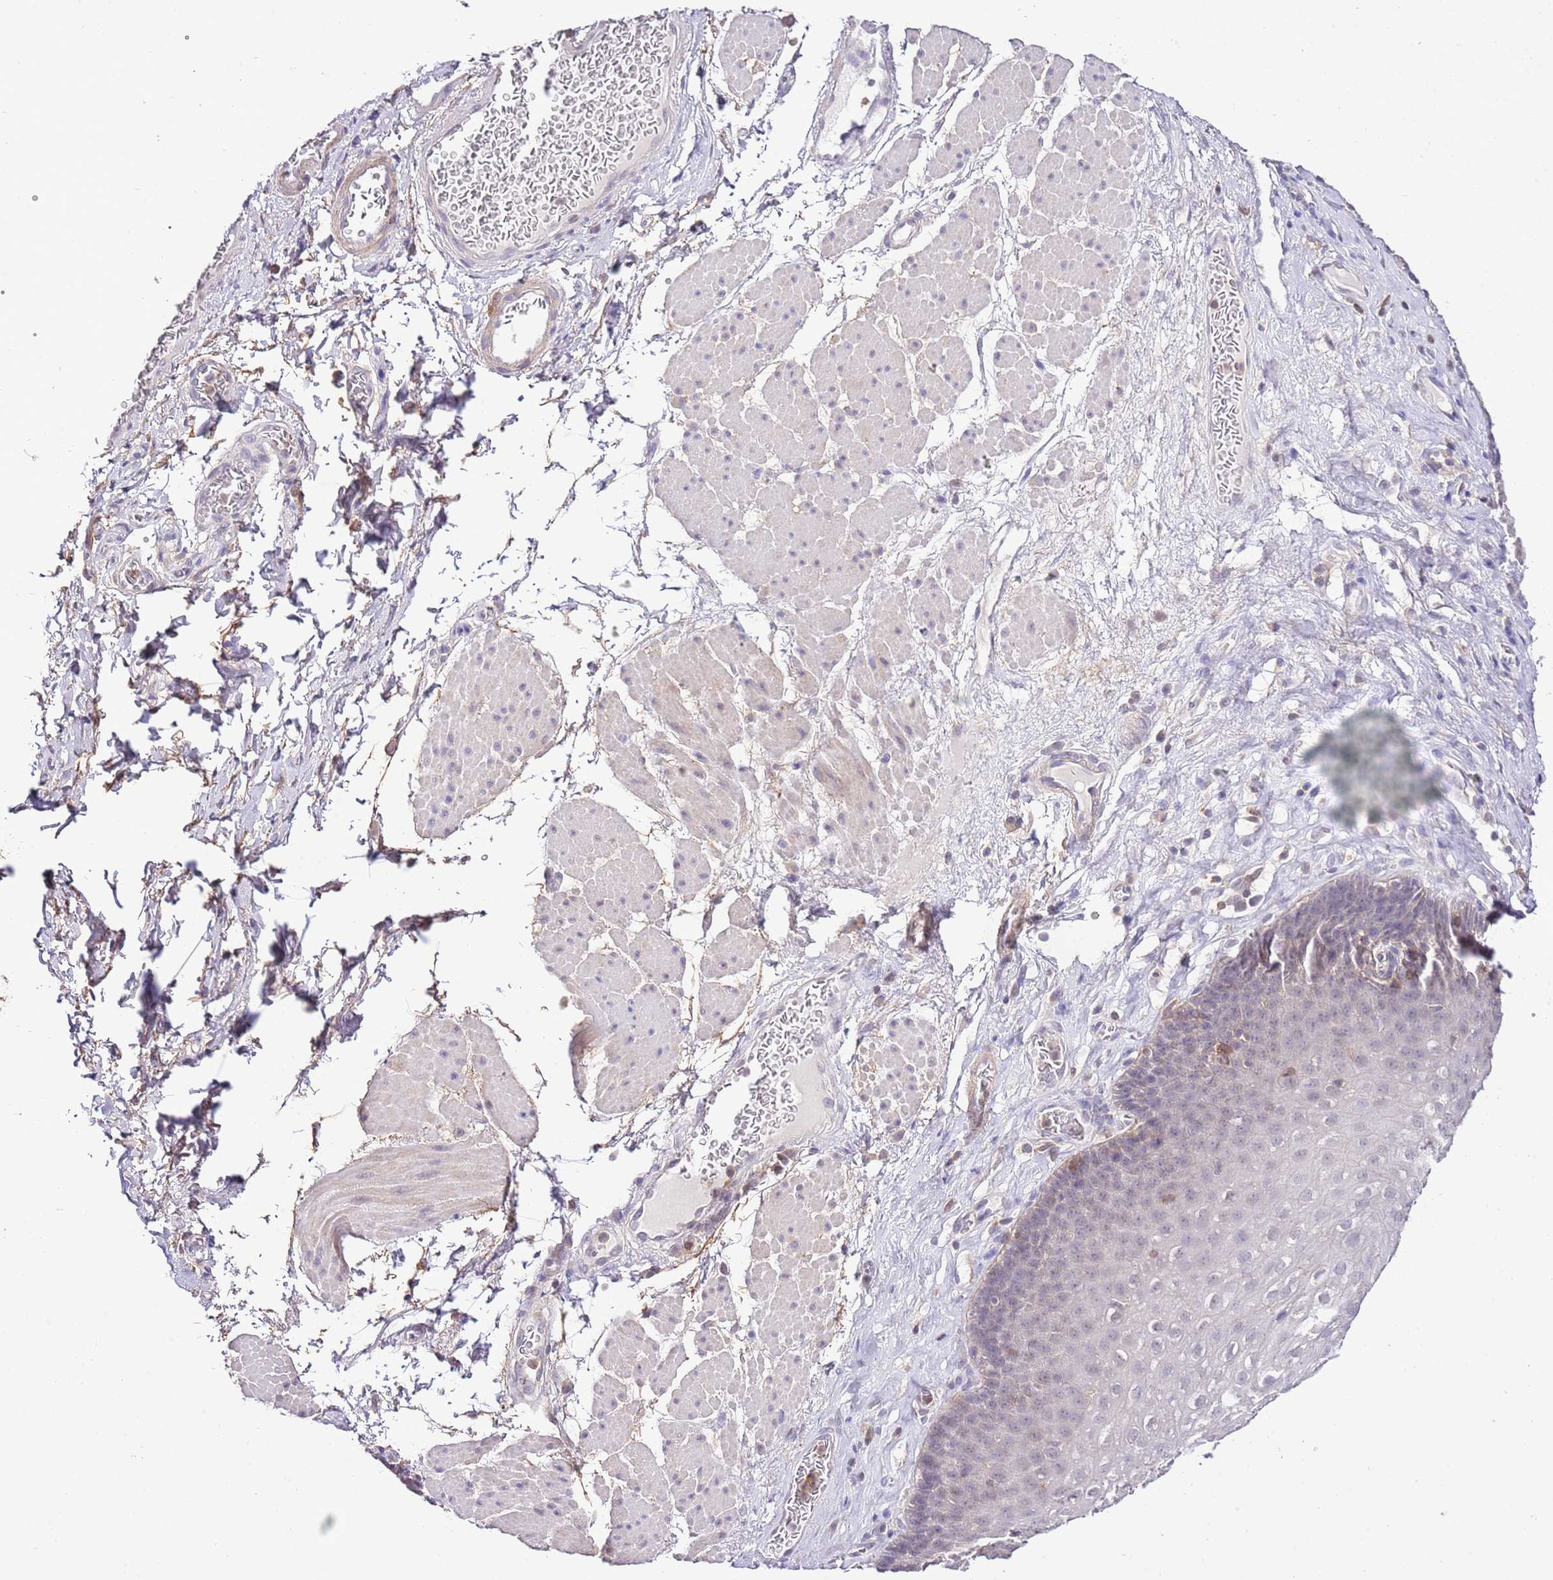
{"staining": {"intensity": "negative", "quantity": "none", "location": "none"}, "tissue": "esophagus", "cell_type": "Squamous epithelial cells", "image_type": "normal", "snomed": [{"axis": "morphology", "description": "Normal tissue, NOS"}, {"axis": "topography", "description": "Esophagus"}], "caption": "High power microscopy histopathology image of an immunohistochemistry photomicrograph of benign esophagus, revealing no significant positivity in squamous epithelial cells. The staining was performed using DAB to visualize the protein expression in brown, while the nuclei were stained in blue with hematoxylin (Magnification: 20x).", "gene": "EFHD1", "patient": {"sex": "female", "age": 66}}